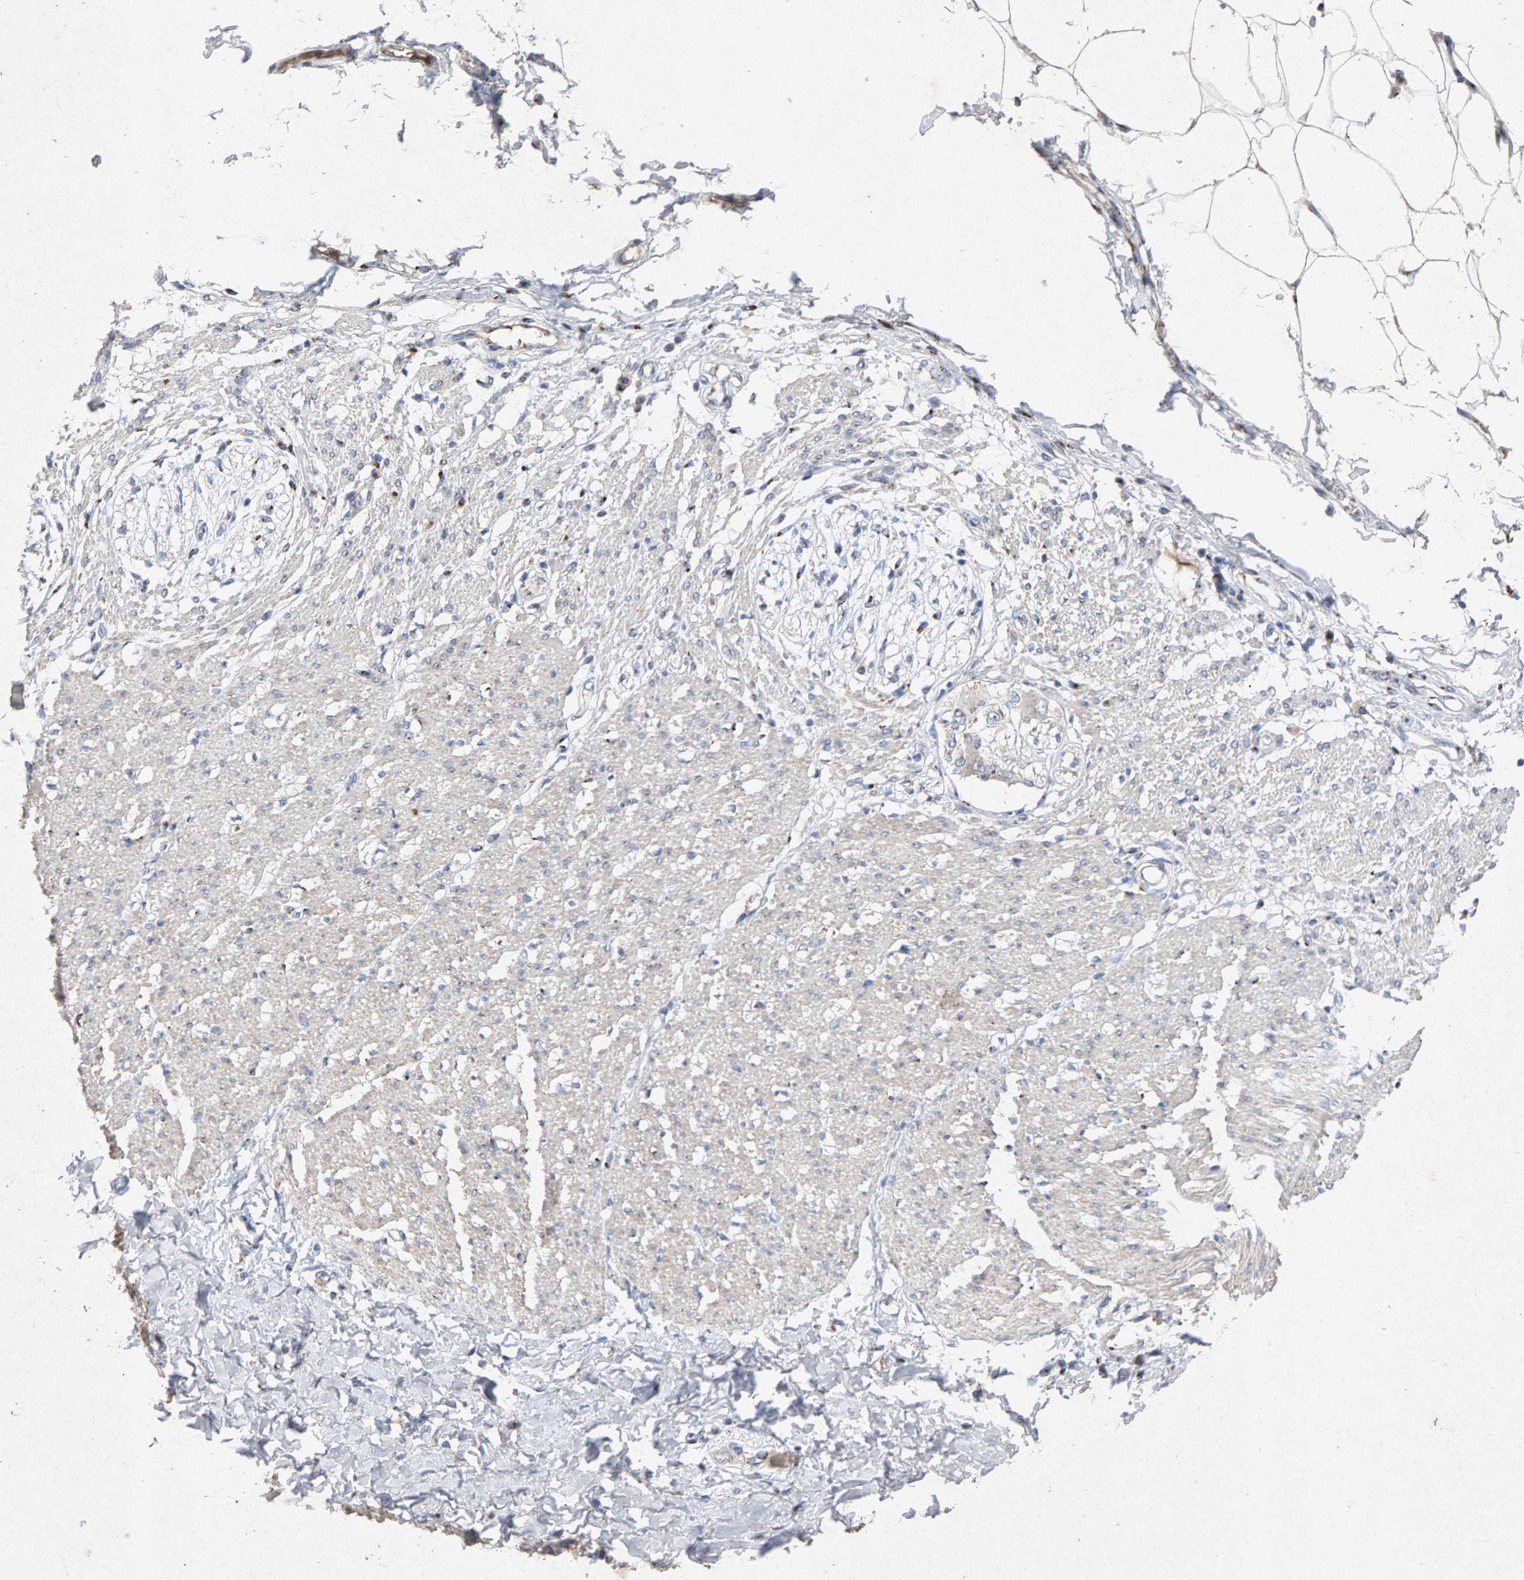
{"staining": {"intensity": "moderate", "quantity": "<25%", "location": "cytoplasmic/membranous"}, "tissue": "smooth muscle", "cell_type": "Smooth muscle cells", "image_type": "normal", "snomed": [{"axis": "morphology", "description": "Normal tissue, NOS"}, {"axis": "morphology", "description": "Adenocarcinoma, NOS"}, {"axis": "topography", "description": "Colon"}, {"axis": "topography", "description": "Peripheral nerve tissue"}], "caption": "DAB immunohistochemical staining of benign human smooth muscle shows moderate cytoplasmic/membranous protein positivity in approximately <25% of smooth muscle cells.", "gene": "MAN2A1", "patient": {"sex": "male", "age": 14}}